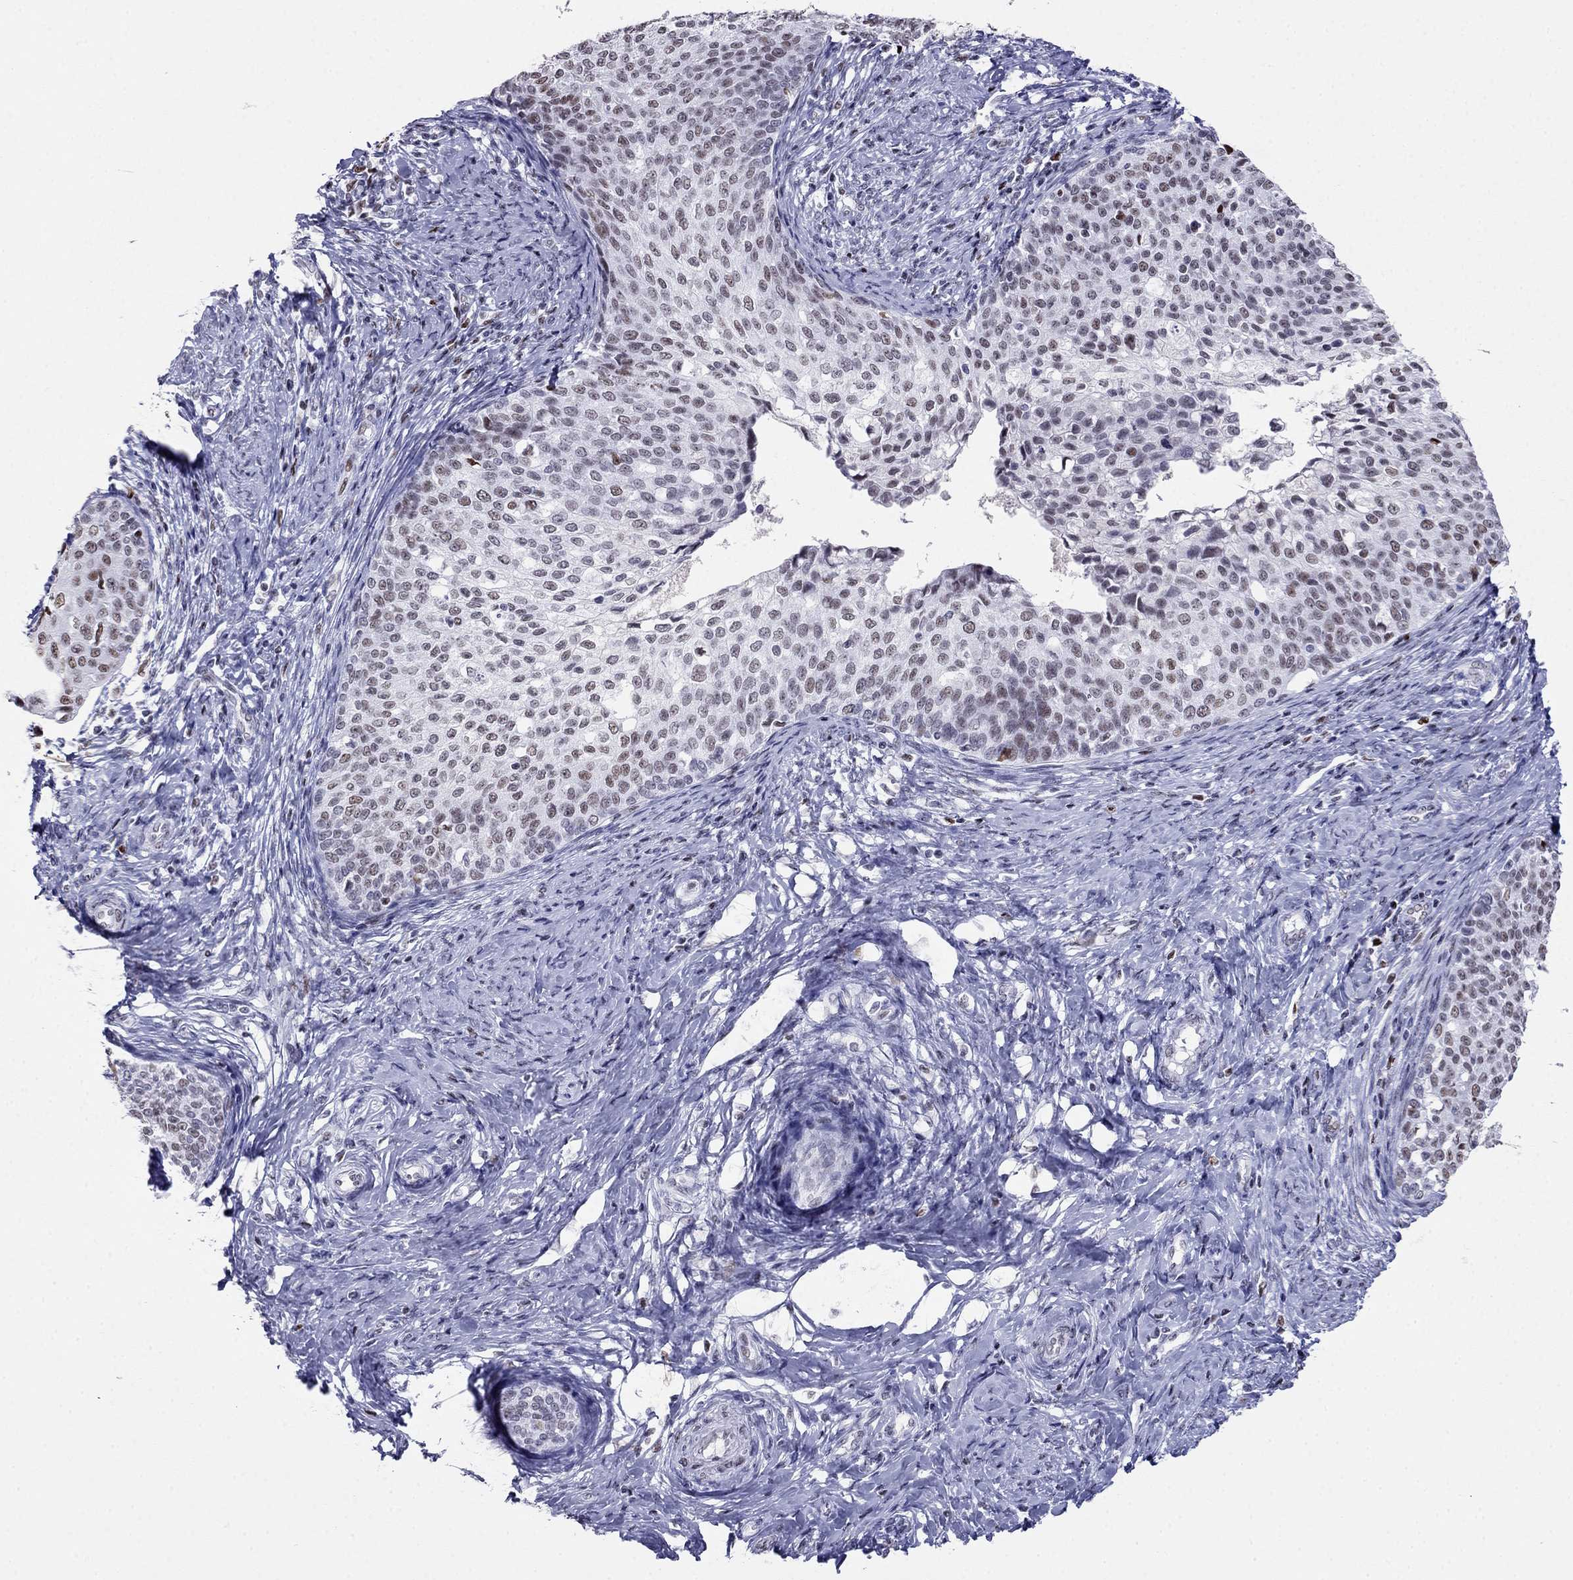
{"staining": {"intensity": "strong", "quantity": "<25%", "location": "nuclear"}, "tissue": "cervical cancer", "cell_type": "Tumor cells", "image_type": "cancer", "snomed": [{"axis": "morphology", "description": "Squamous cell carcinoma, NOS"}, {"axis": "topography", "description": "Cervix"}], "caption": "IHC staining of squamous cell carcinoma (cervical), which reveals medium levels of strong nuclear positivity in approximately <25% of tumor cells indicating strong nuclear protein staining. The staining was performed using DAB (brown) for protein detection and nuclei were counterstained in hematoxylin (blue).", "gene": "PPM1G", "patient": {"sex": "female", "age": 51}}